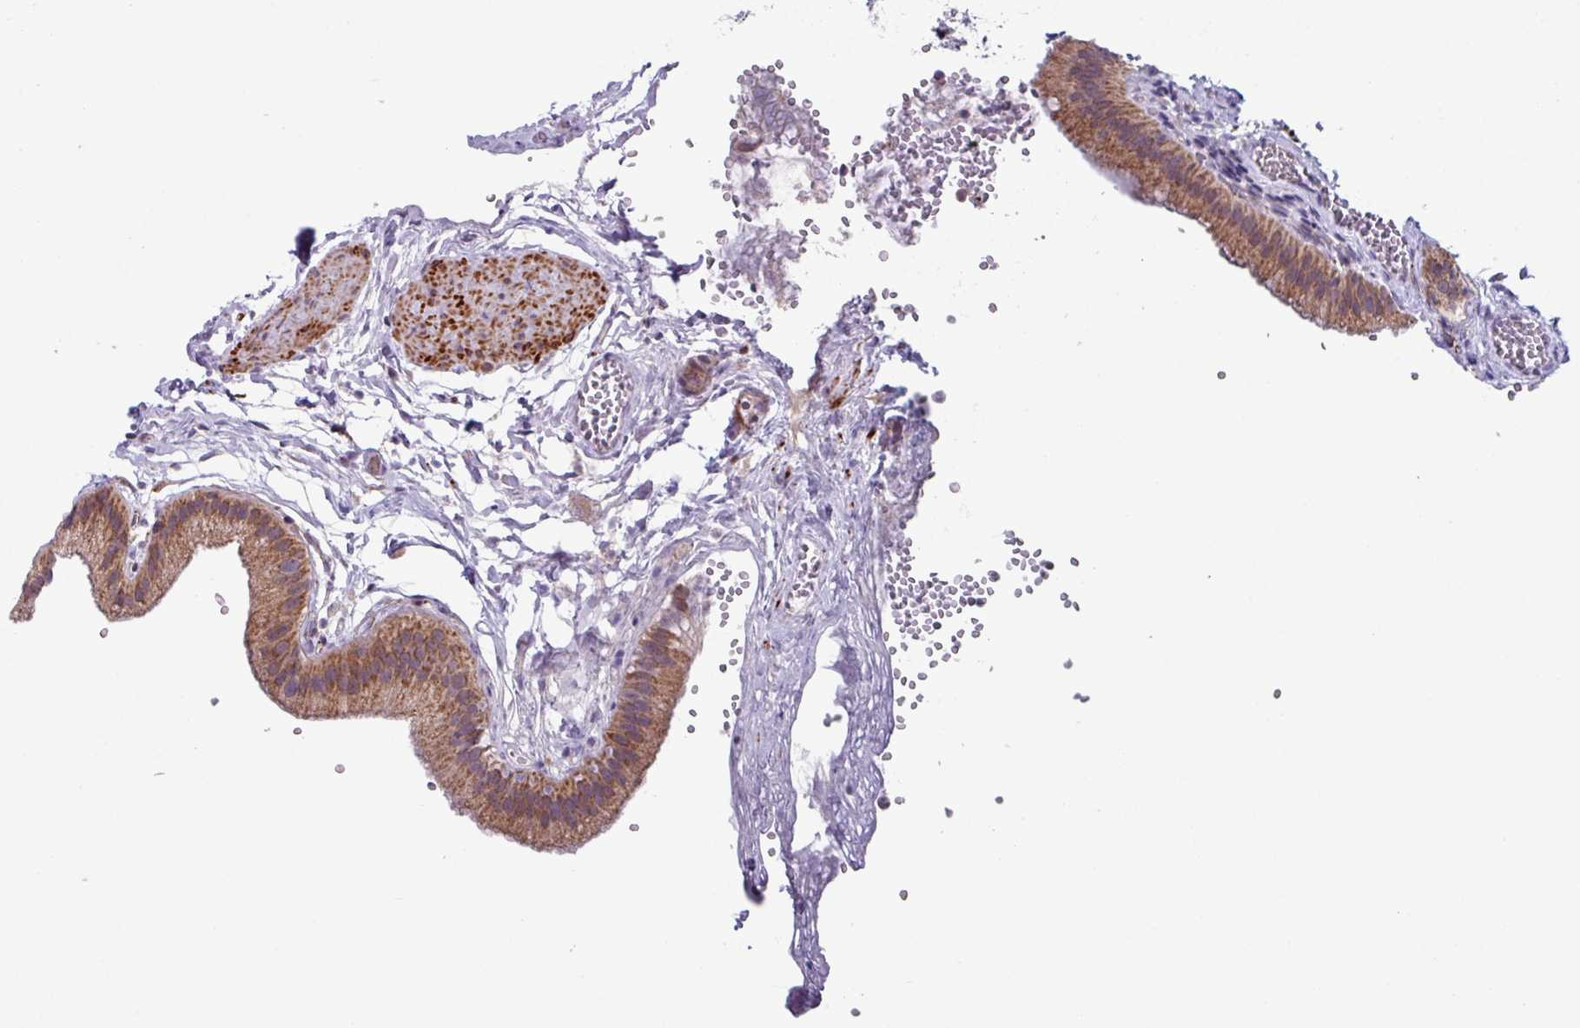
{"staining": {"intensity": "moderate", "quantity": ">75%", "location": "cytoplasmic/membranous"}, "tissue": "gallbladder", "cell_type": "Glandular cells", "image_type": "normal", "snomed": [{"axis": "morphology", "description": "Normal tissue, NOS"}, {"axis": "topography", "description": "Gallbladder"}], "caption": "IHC (DAB) staining of unremarkable gallbladder reveals moderate cytoplasmic/membranous protein positivity in approximately >75% of glandular cells.", "gene": "AKIRIN1", "patient": {"sex": "female", "age": 54}}